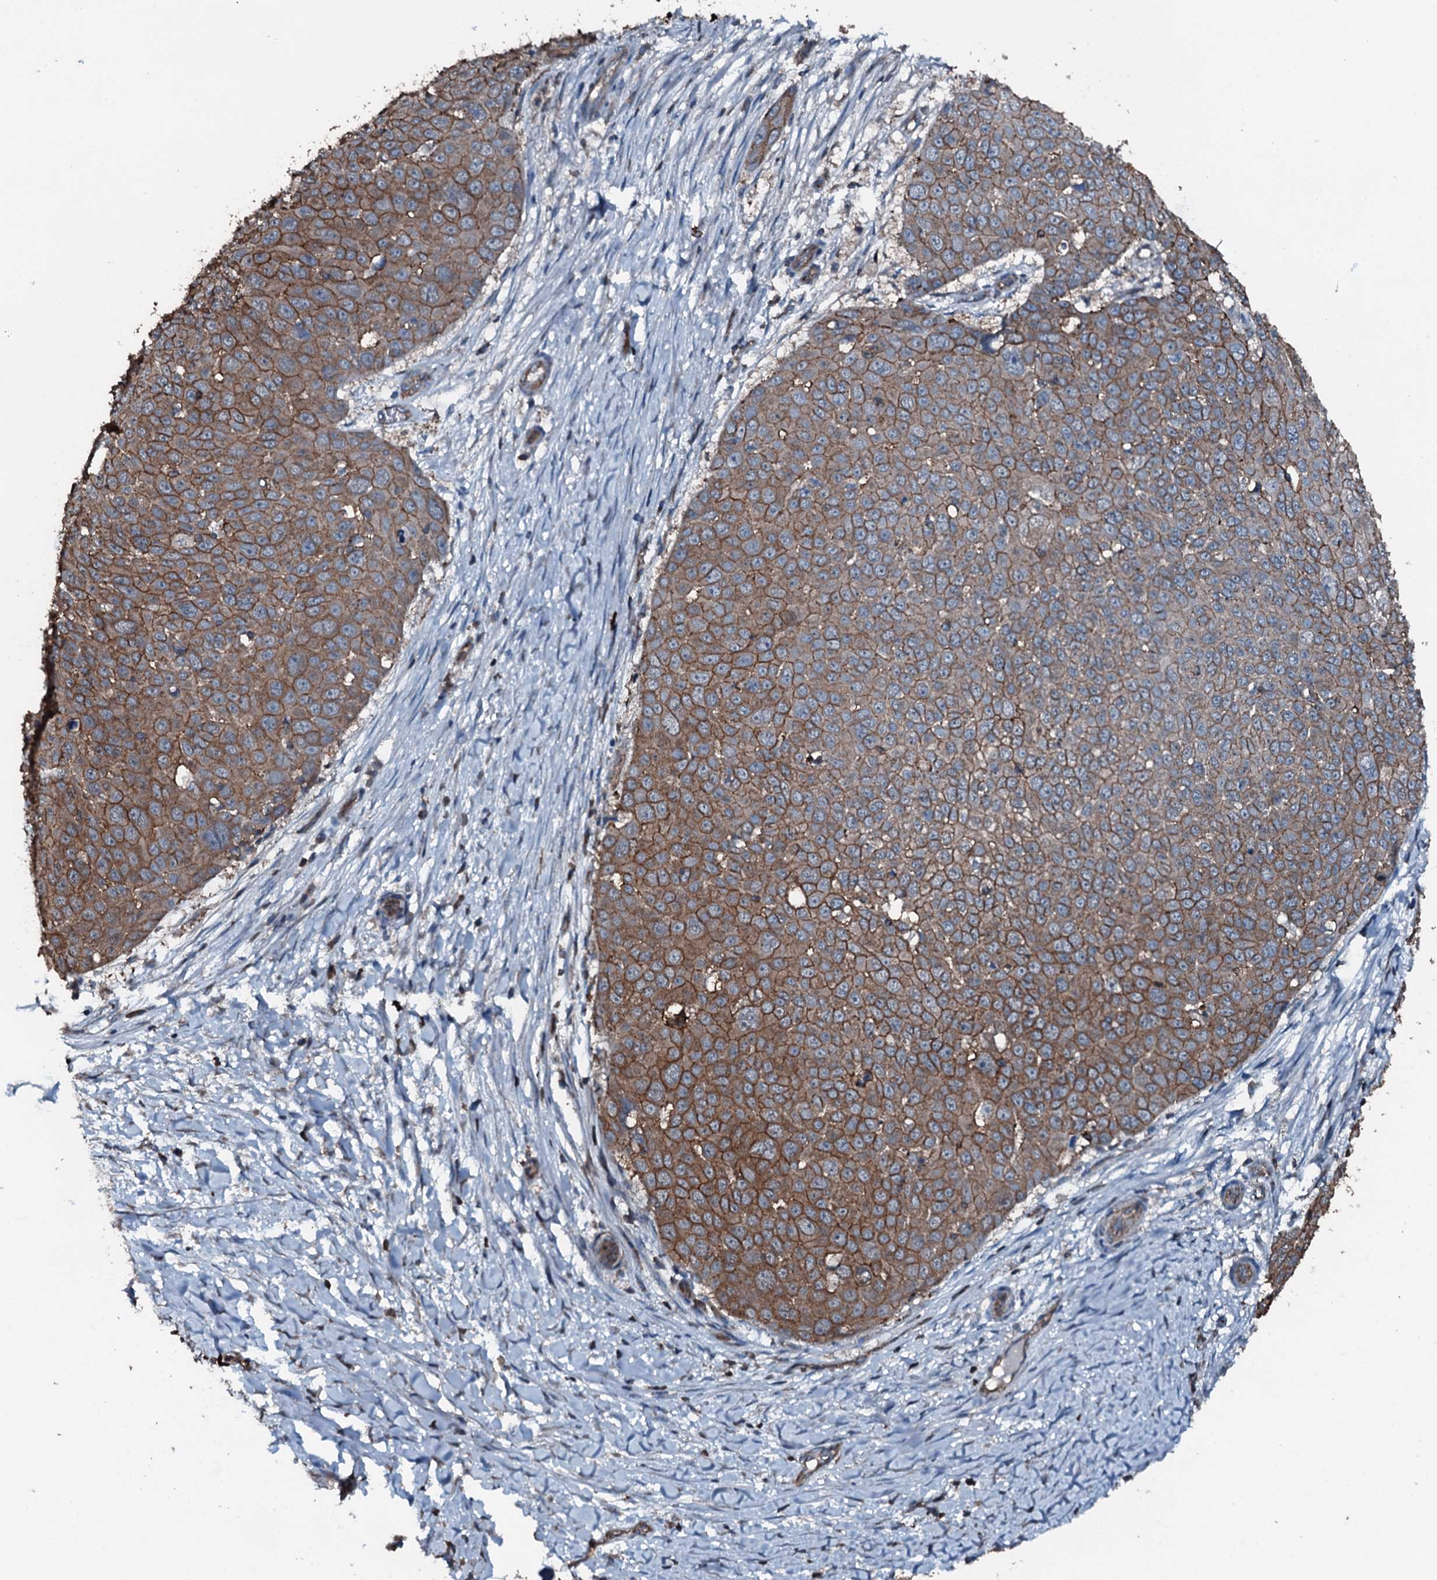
{"staining": {"intensity": "moderate", "quantity": "25%-75%", "location": "cytoplasmic/membranous"}, "tissue": "skin cancer", "cell_type": "Tumor cells", "image_type": "cancer", "snomed": [{"axis": "morphology", "description": "Squamous cell carcinoma, NOS"}, {"axis": "topography", "description": "Skin"}], "caption": "Human squamous cell carcinoma (skin) stained for a protein (brown) demonstrates moderate cytoplasmic/membranous positive staining in about 25%-75% of tumor cells.", "gene": "SLC25A38", "patient": {"sex": "male", "age": 71}}